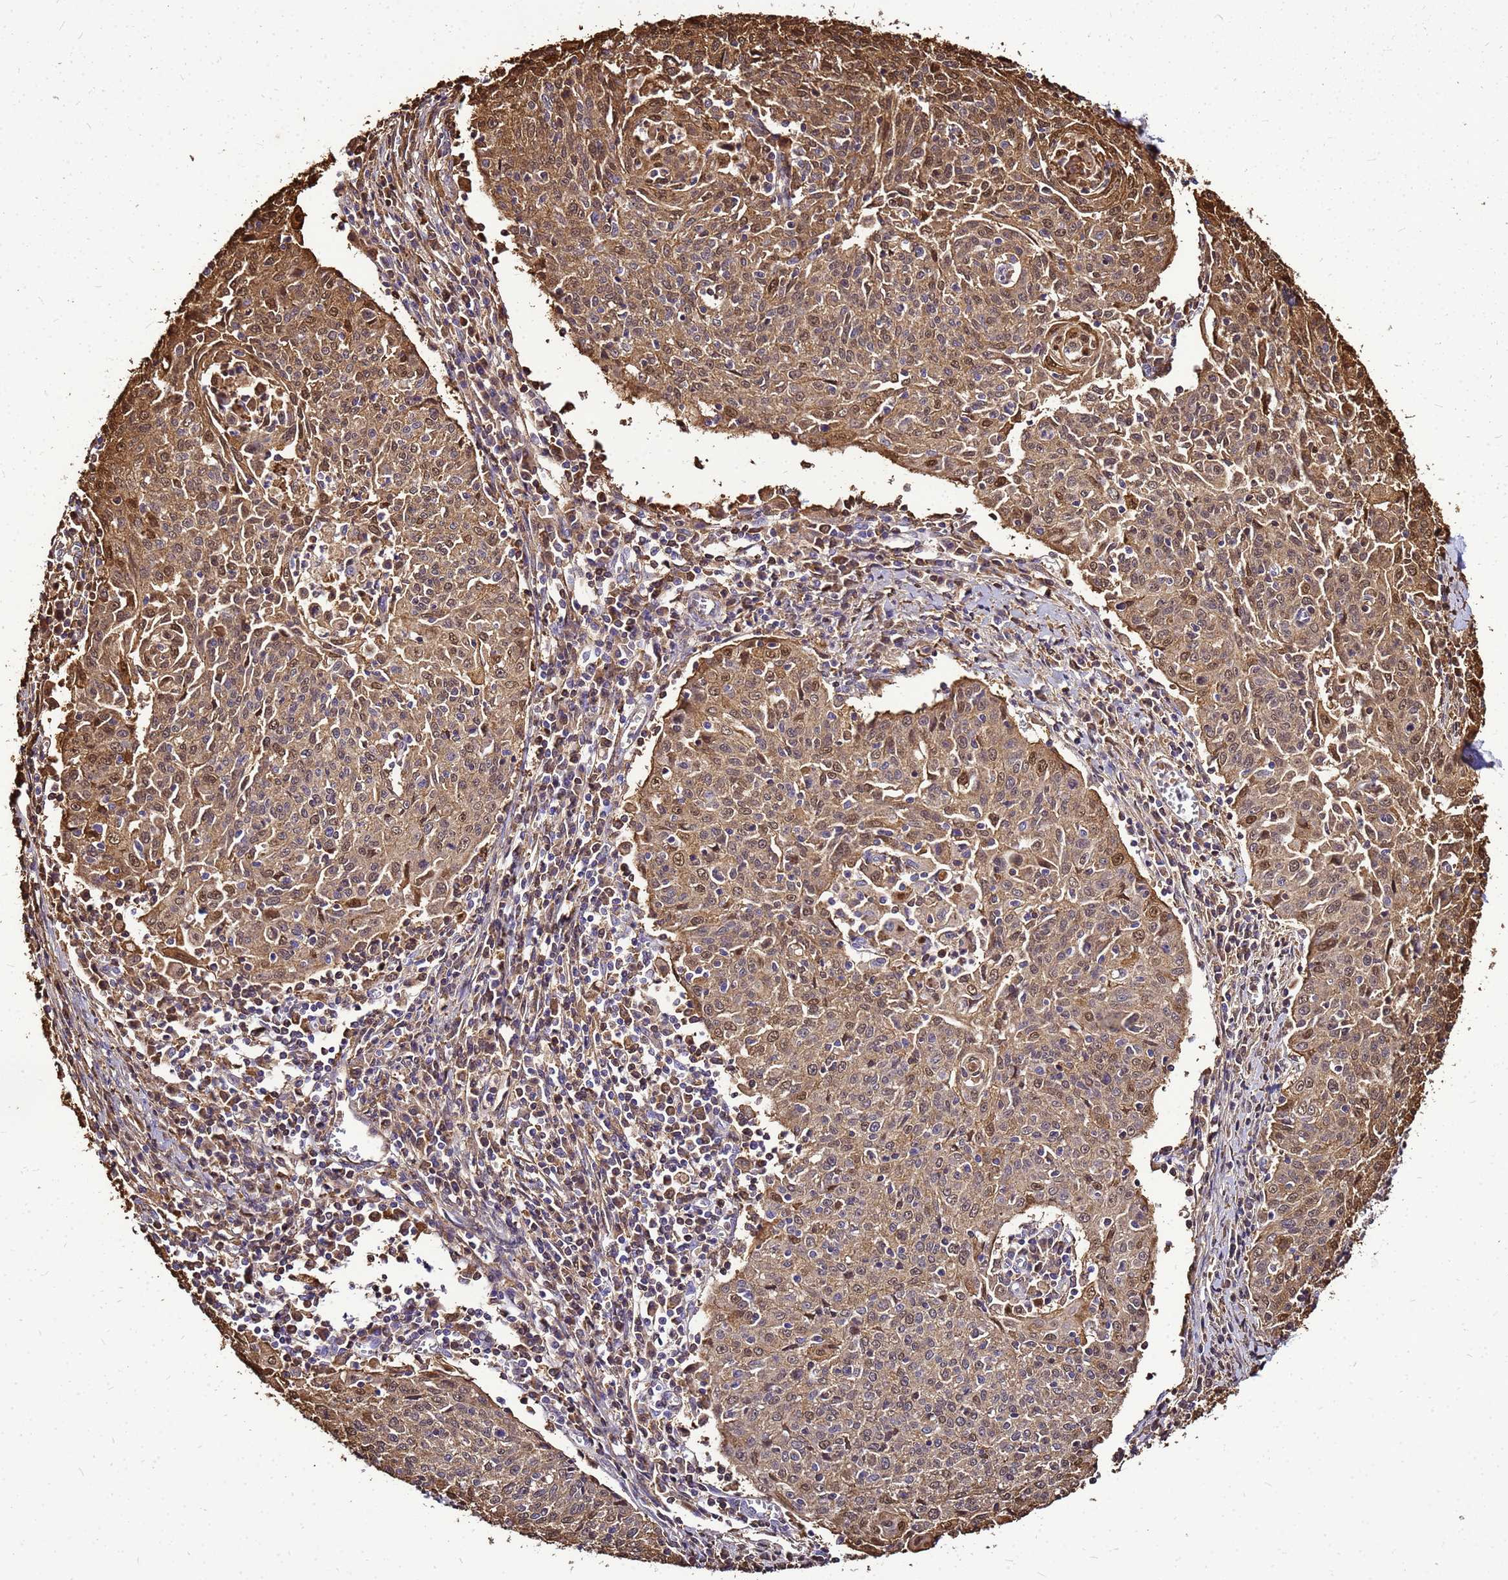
{"staining": {"intensity": "moderate", "quantity": ">75%", "location": "cytoplasmic/membranous,nuclear"}, "tissue": "cervical cancer", "cell_type": "Tumor cells", "image_type": "cancer", "snomed": [{"axis": "morphology", "description": "Squamous cell carcinoma, NOS"}, {"axis": "topography", "description": "Cervix"}], "caption": "This histopathology image exhibits immunohistochemistry staining of human cervical cancer, with medium moderate cytoplasmic/membranous and nuclear expression in approximately >75% of tumor cells.", "gene": "S100A2", "patient": {"sex": "female", "age": 48}}